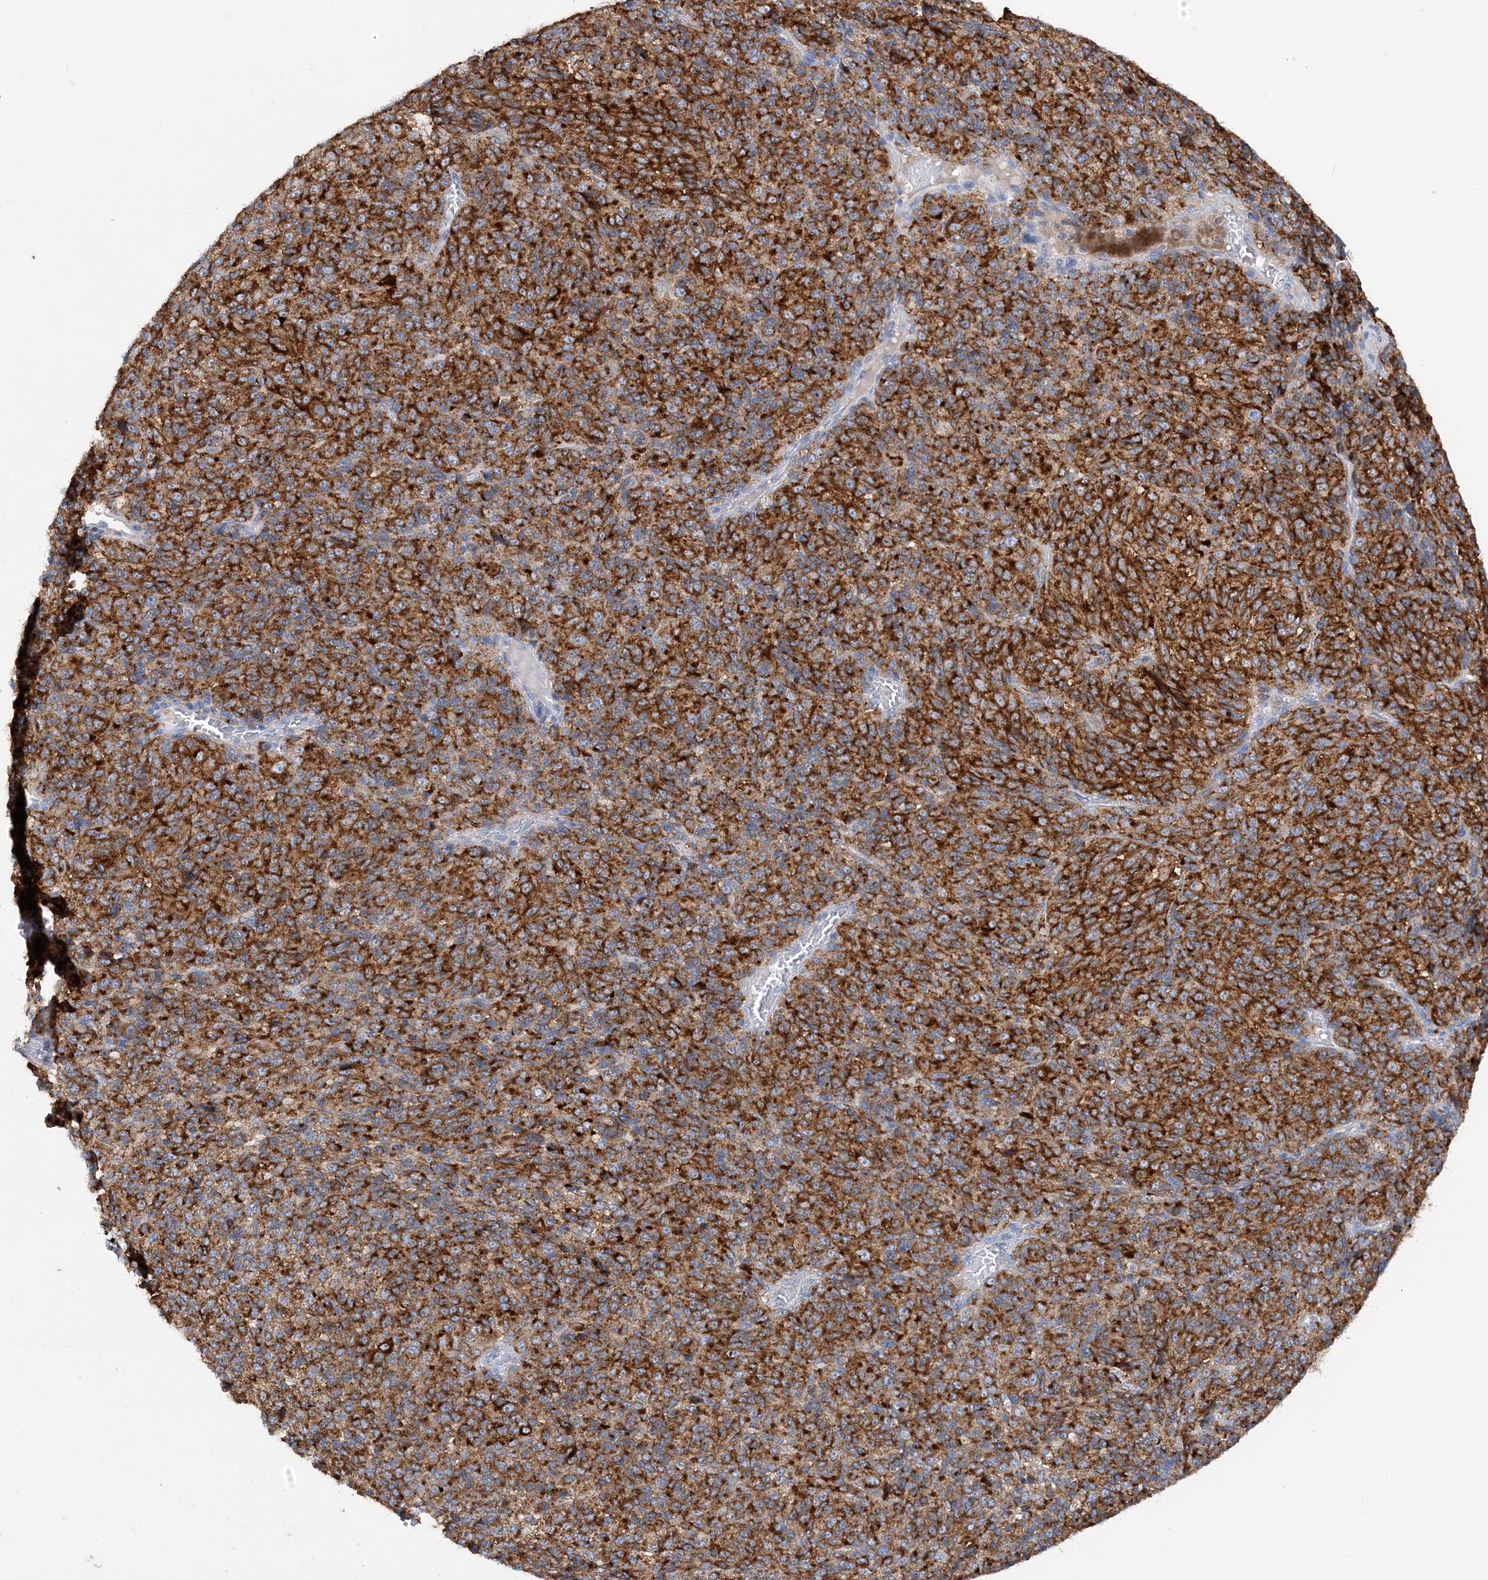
{"staining": {"intensity": "strong", "quantity": ">75%", "location": "cytoplasmic/membranous"}, "tissue": "melanoma", "cell_type": "Tumor cells", "image_type": "cancer", "snomed": [{"axis": "morphology", "description": "Malignant melanoma, Metastatic site"}, {"axis": "topography", "description": "Brain"}], "caption": "An image showing strong cytoplasmic/membranous expression in about >75% of tumor cells in malignant melanoma (metastatic site), as visualized by brown immunohistochemical staining.", "gene": "GRINA", "patient": {"sex": "female", "age": 56}}